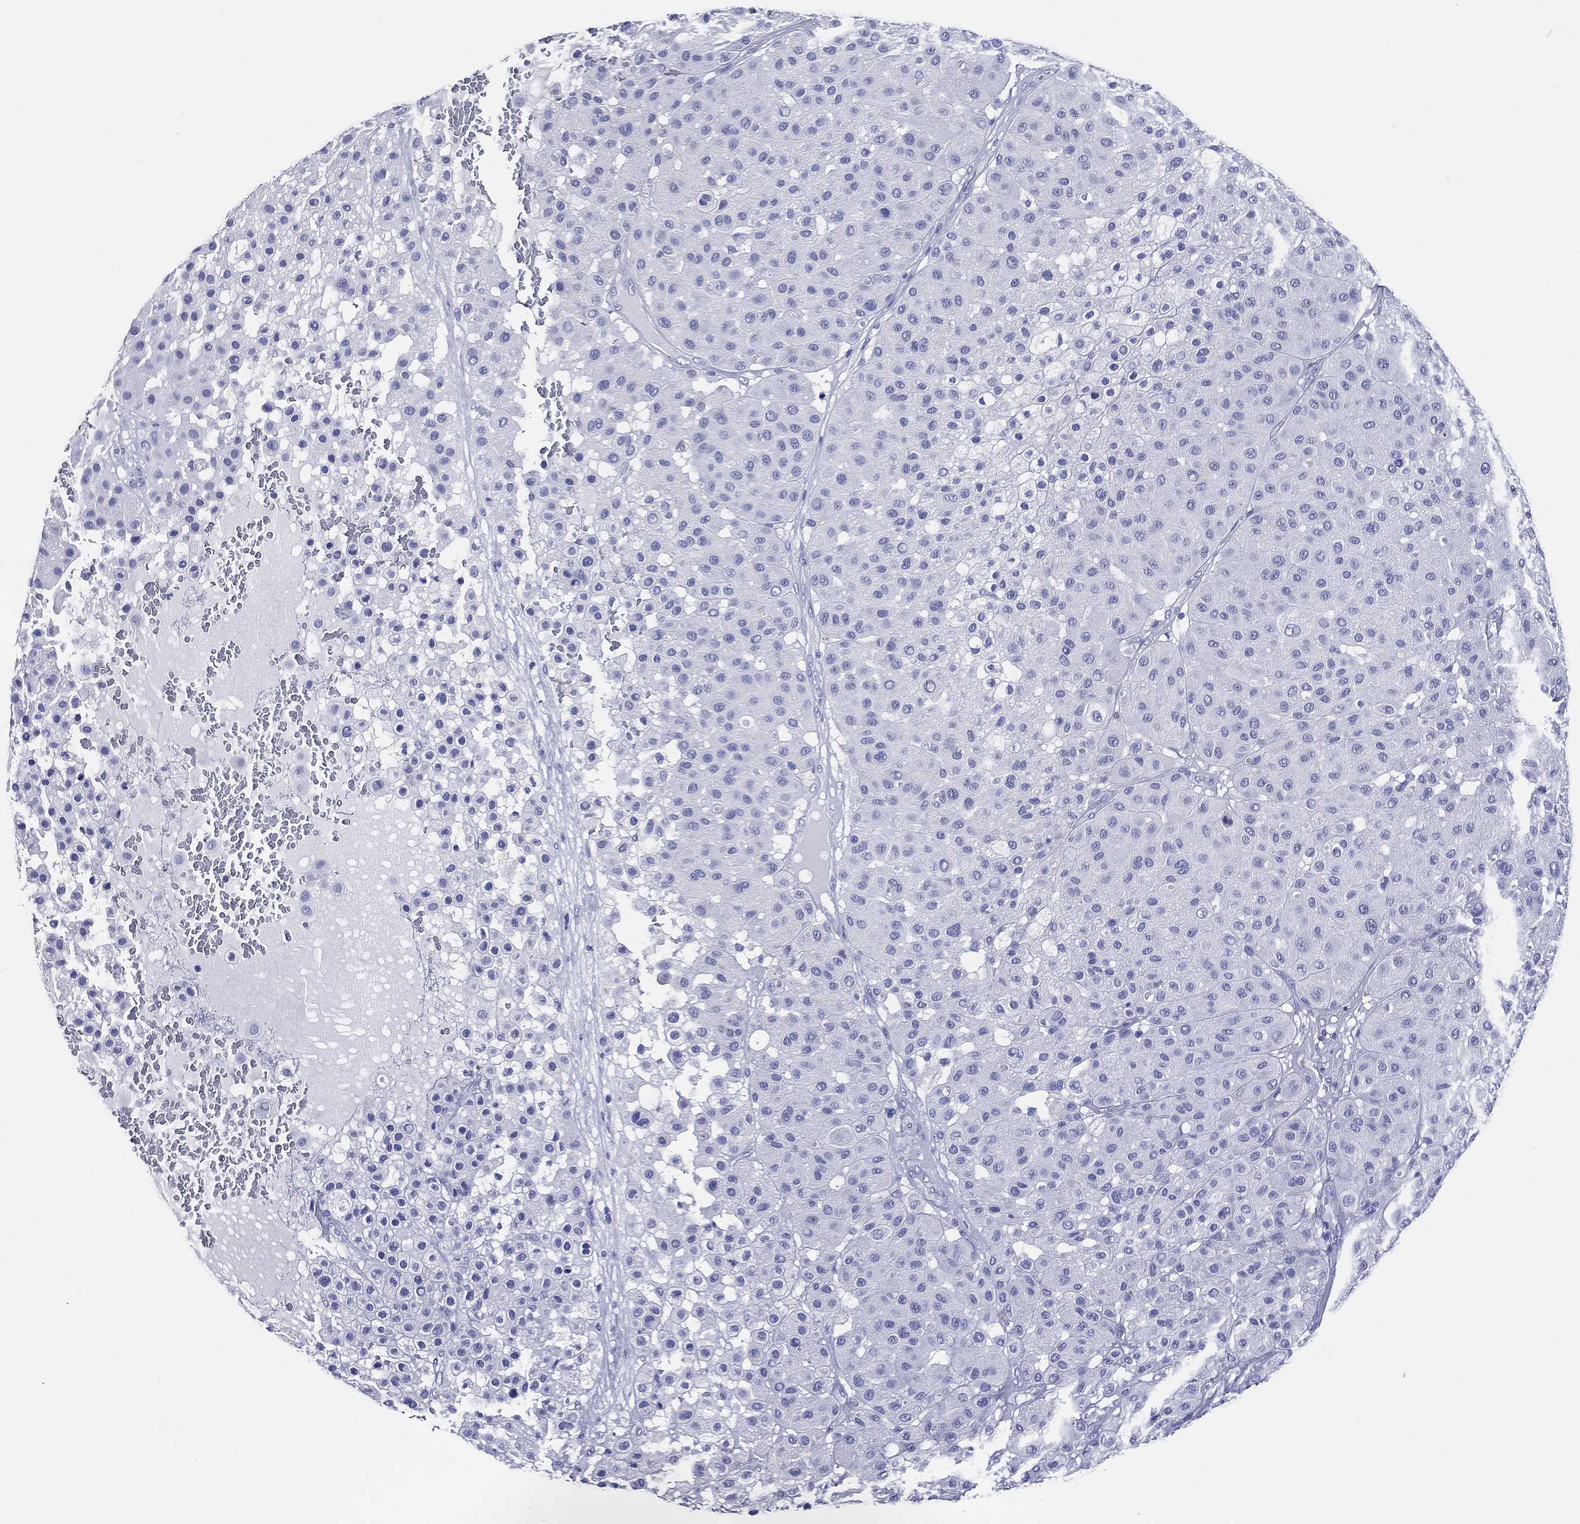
{"staining": {"intensity": "negative", "quantity": "none", "location": "none"}, "tissue": "melanoma", "cell_type": "Tumor cells", "image_type": "cancer", "snomed": [{"axis": "morphology", "description": "Malignant melanoma, Metastatic site"}, {"axis": "topography", "description": "Smooth muscle"}], "caption": "The histopathology image demonstrates no staining of tumor cells in melanoma.", "gene": "ACE2", "patient": {"sex": "male", "age": 41}}